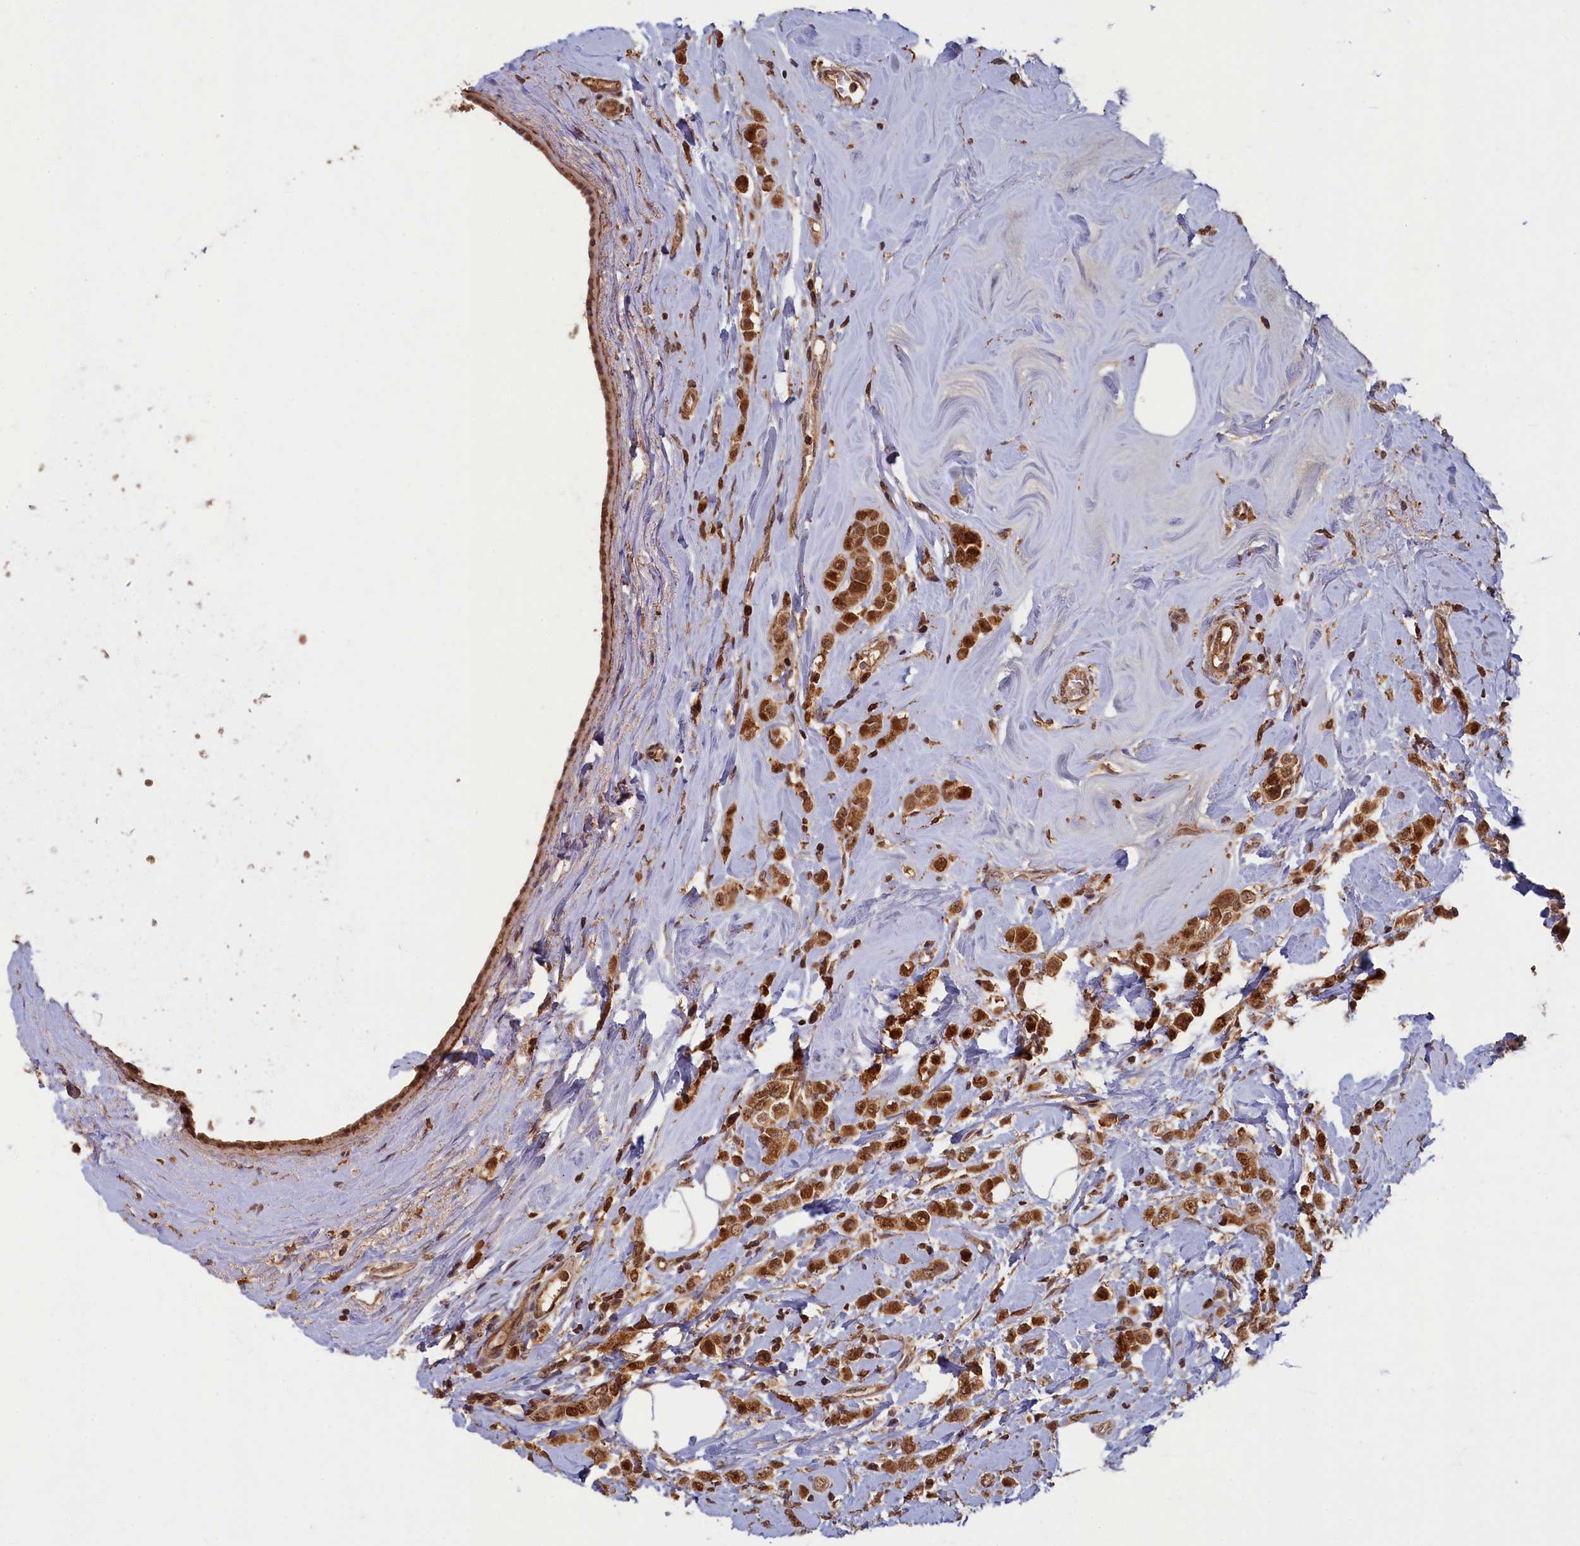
{"staining": {"intensity": "strong", "quantity": ">75%", "location": "cytoplasmic/membranous,nuclear"}, "tissue": "breast cancer", "cell_type": "Tumor cells", "image_type": "cancer", "snomed": [{"axis": "morphology", "description": "Lobular carcinoma"}, {"axis": "topography", "description": "Breast"}], "caption": "High-magnification brightfield microscopy of breast cancer stained with DAB (3,3'-diaminobenzidine) (brown) and counterstained with hematoxylin (blue). tumor cells exhibit strong cytoplasmic/membranous and nuclear expression is seen in about>75% of cells.", "gene": "BRCA1", "patient": {"sex": "female", "age": 47}}